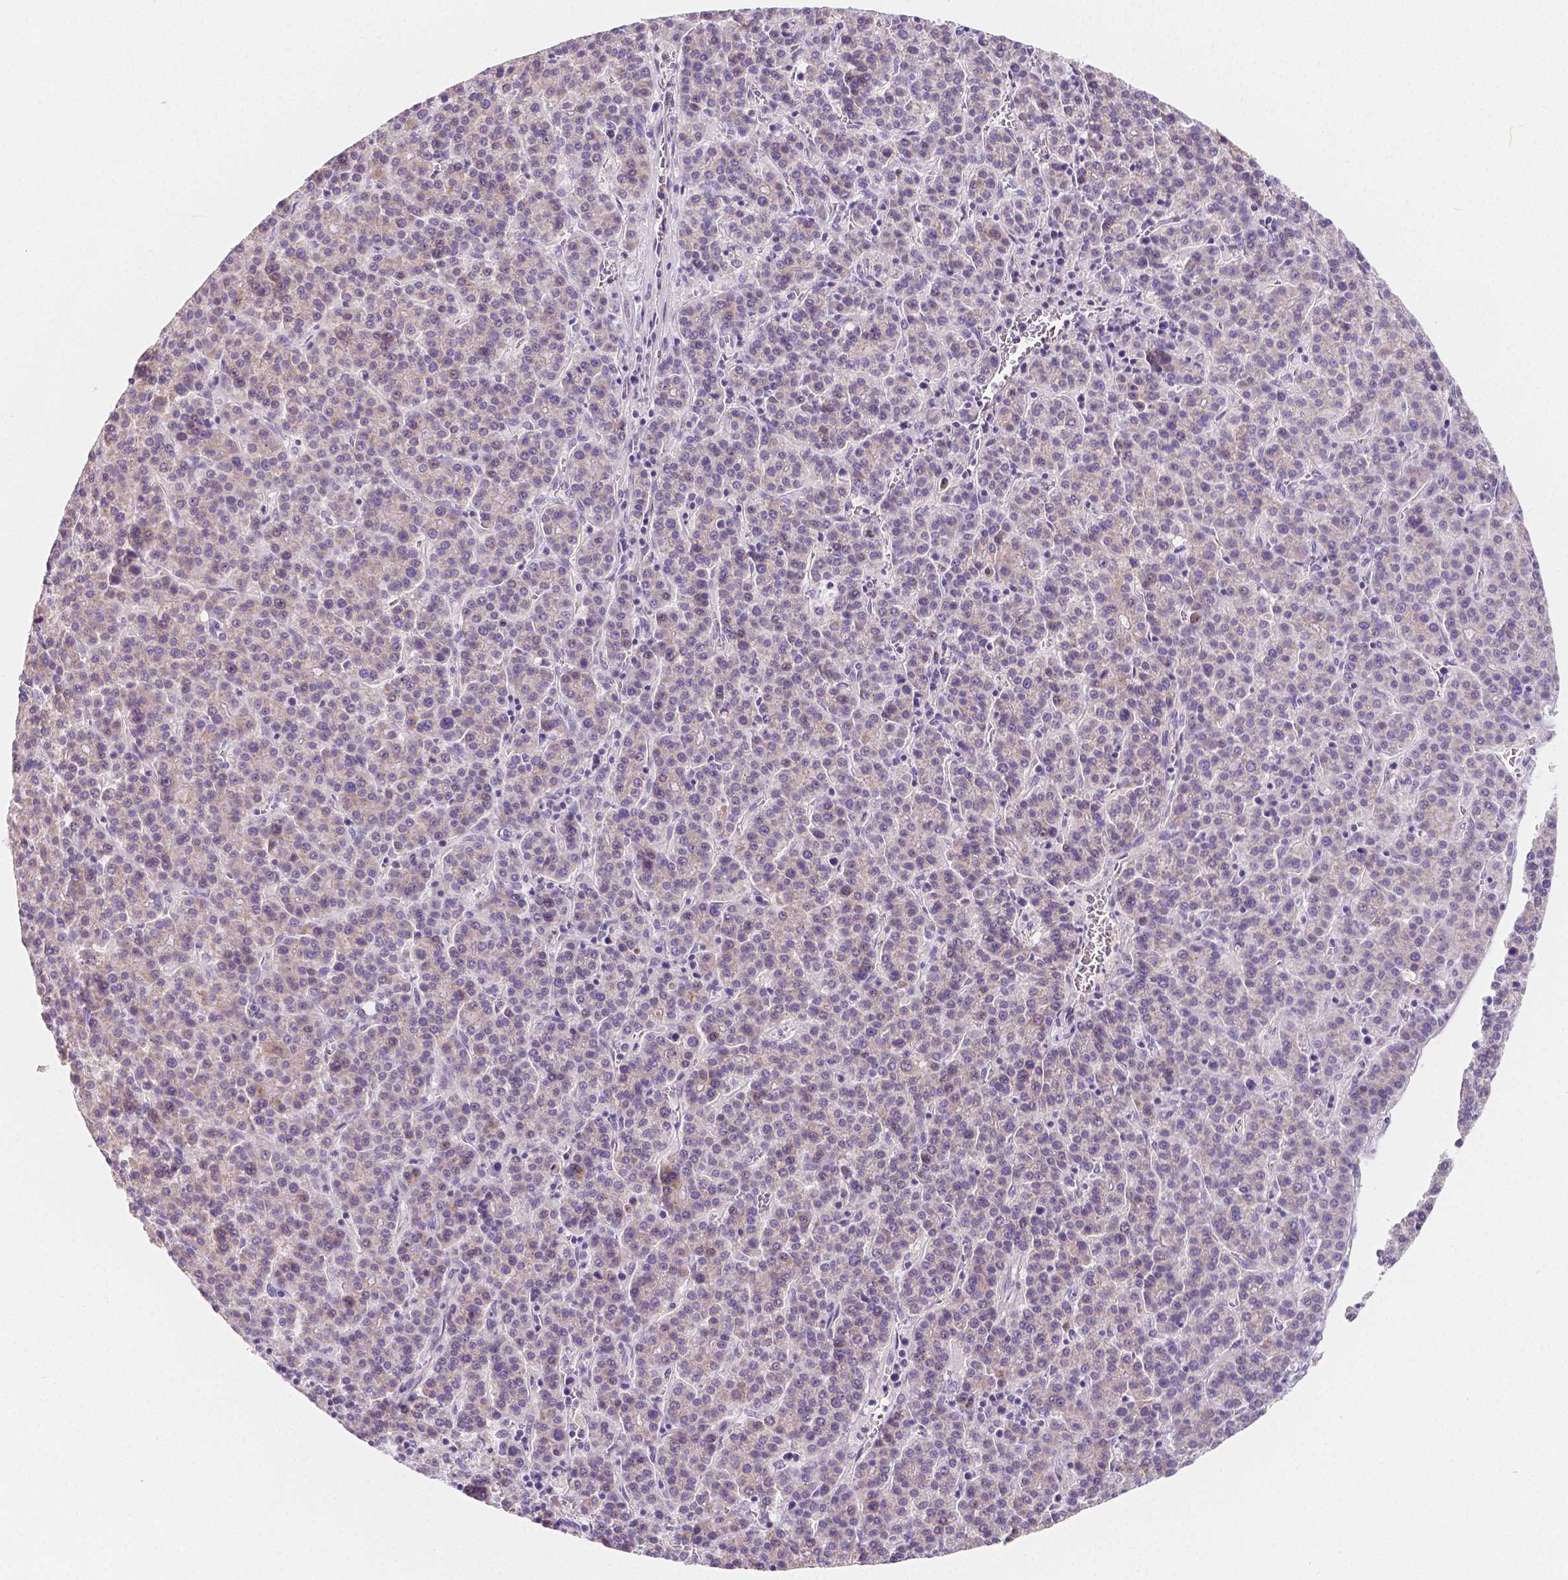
{"staining": {"intensity": "negative", "quantity": "none", "location": "none"}, "tissue": "liver cancer", "cell_type": "Tumor cells", "image_type": "cancer", "snomed": [{"axis": "morphology", "description": "Carcinoma, Hepatocellular, NOS"}, {"axis": "topography", "description": "Liver"}], "caption": "This is an IHC micrograph of liver hepatocellular carcinoma. There is no staining in tumor cells.", "gene": "RNF186", "patient": {"sex": "female", "age": 58}}